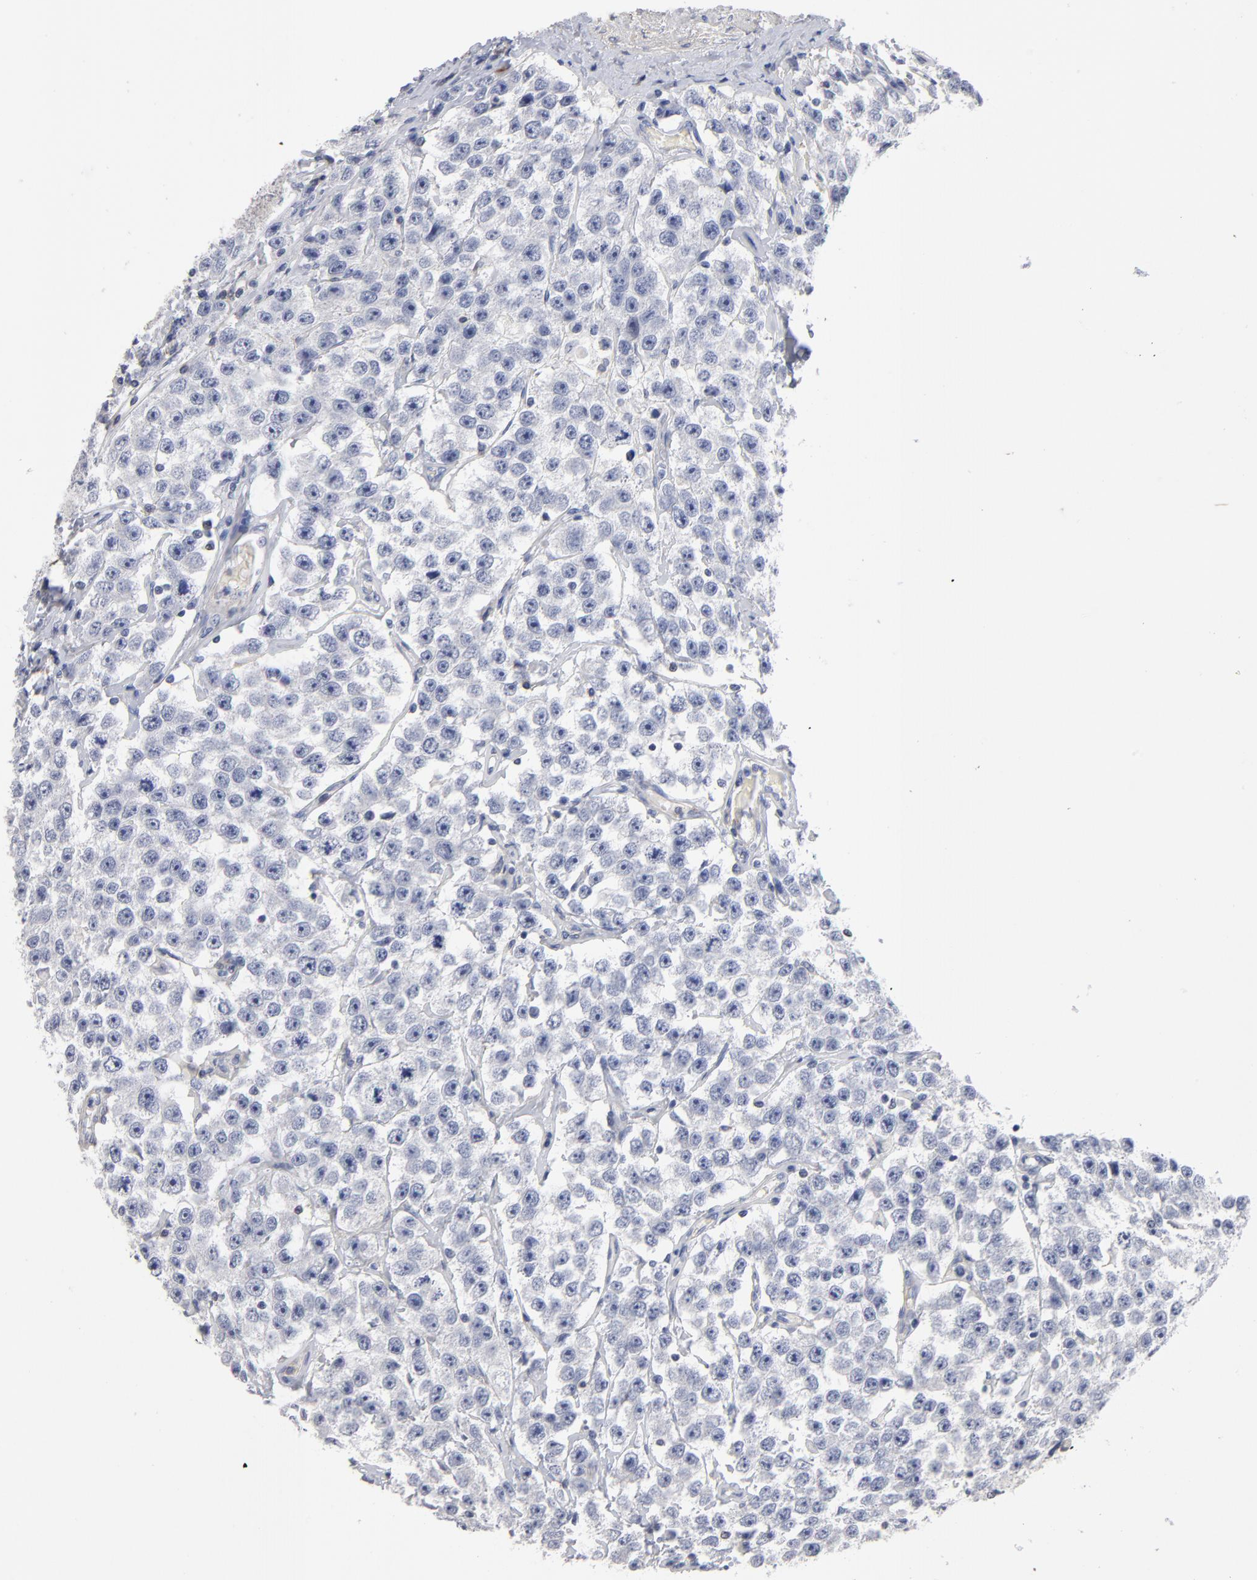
{"staining": {"intensity": "negative", "quantity": "none", "location": "none"}, "tissue": "testis cancer", "cell_type": "Tumor cells", "image_type": "cancer", "snomed": [{"axis": "morphology", "description": "Seminoma, NOS"}, {"axis": "topography", "description": "Testis"}], "caption": "Immunohistochemical staining of human testis cancer displays no significant expression in tumor cells.", "gene": "PDLIM2", "patient": {"sex": "male", "age": 52}}